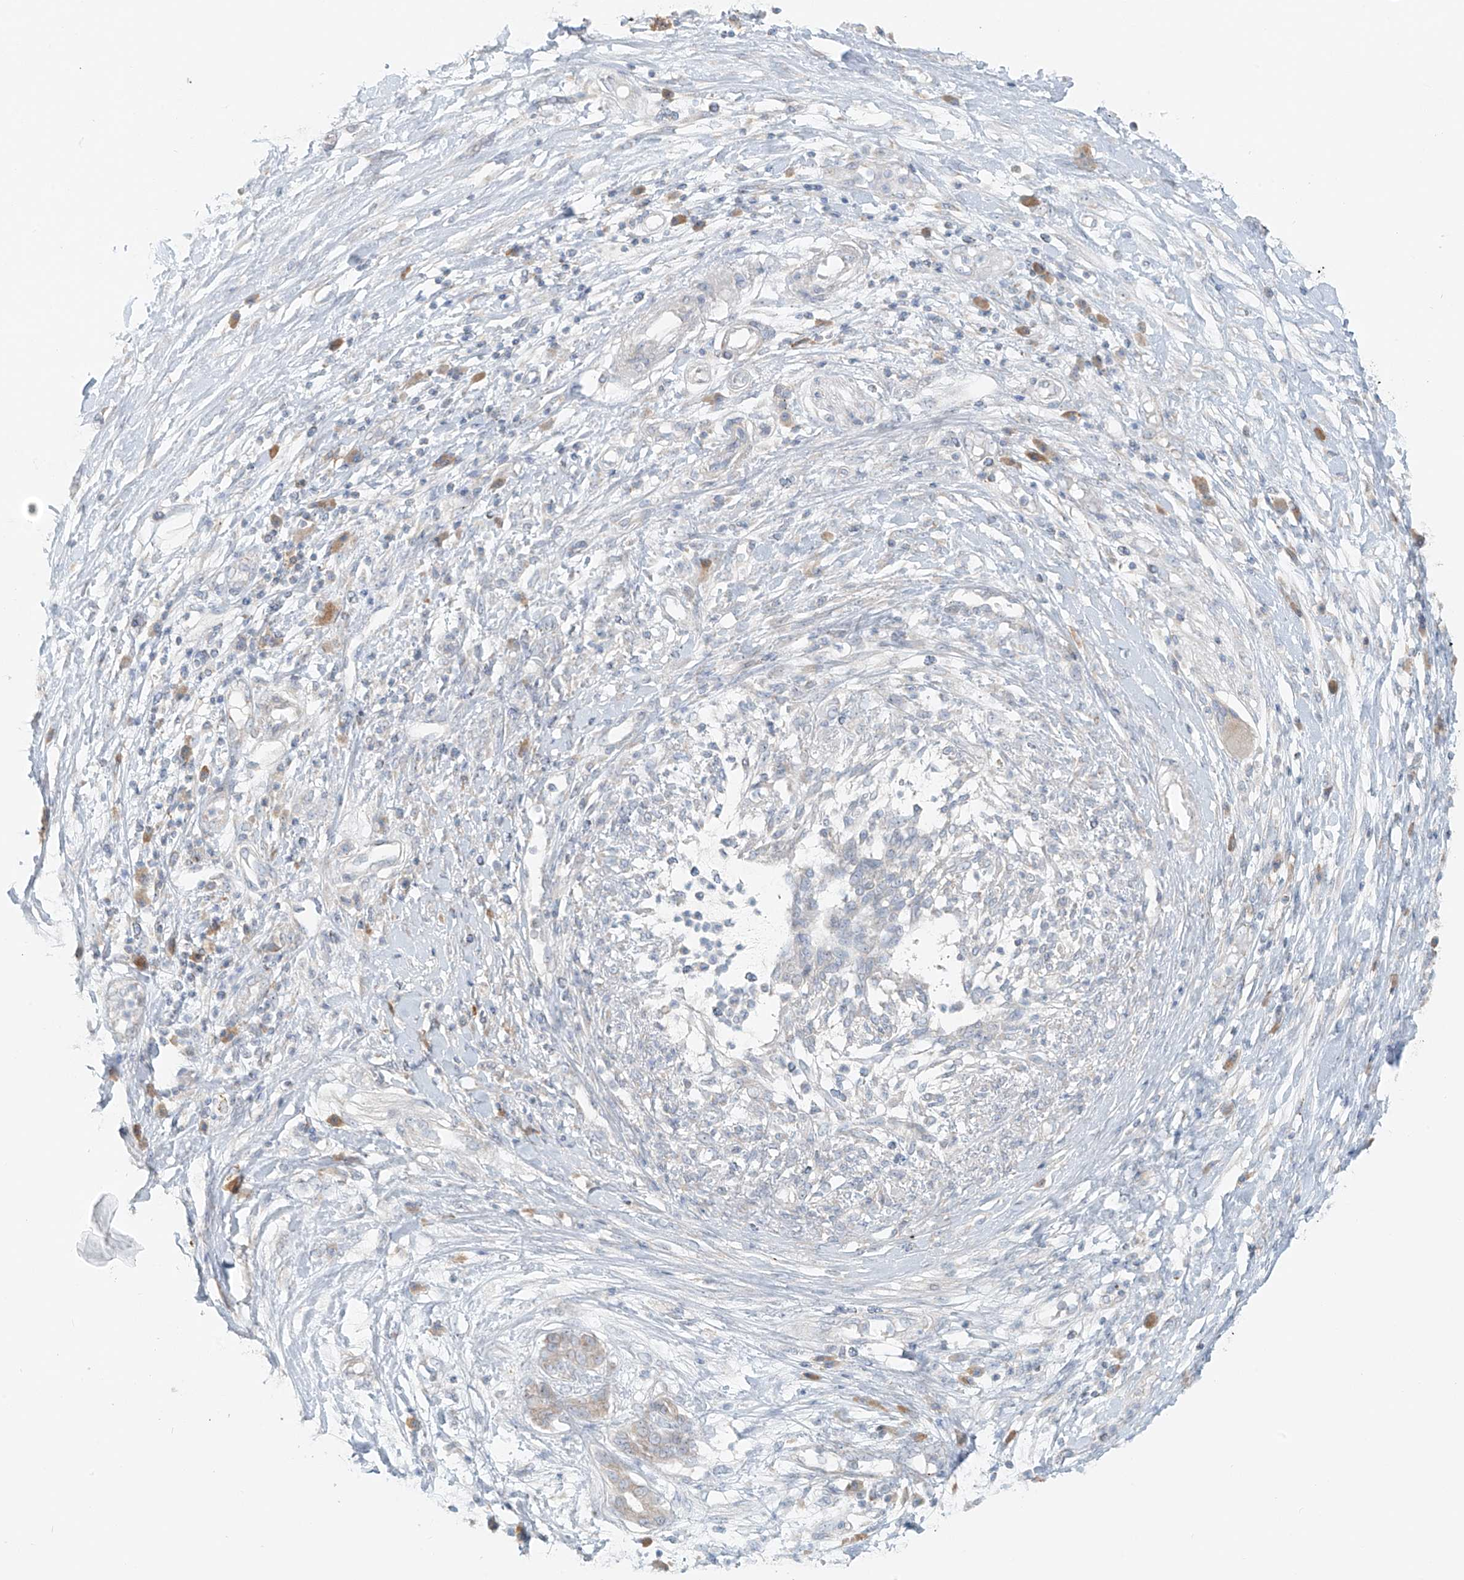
{"staining": {"intensity": "moderate", "quantity": "<25%", "location": "cytoplasmic/membranous"}, "tissue": "pancreatic cancer", "cell_type": "Tumor cells", "image_type": "cancer", "snomed": [{"axis": "morphology", "description": "Adenocarcinoma, NOS"}, {"axis": "topography", "description": "Pancreas"}], "caption": "Protein expression analysis of human adenocarcinoma (pancreatic) reveals moderate cytoplasmic/membranous positivity in about <25% of tumor cells.", "gene": "UST", "patient": {"sex": "female", "age": 56}}